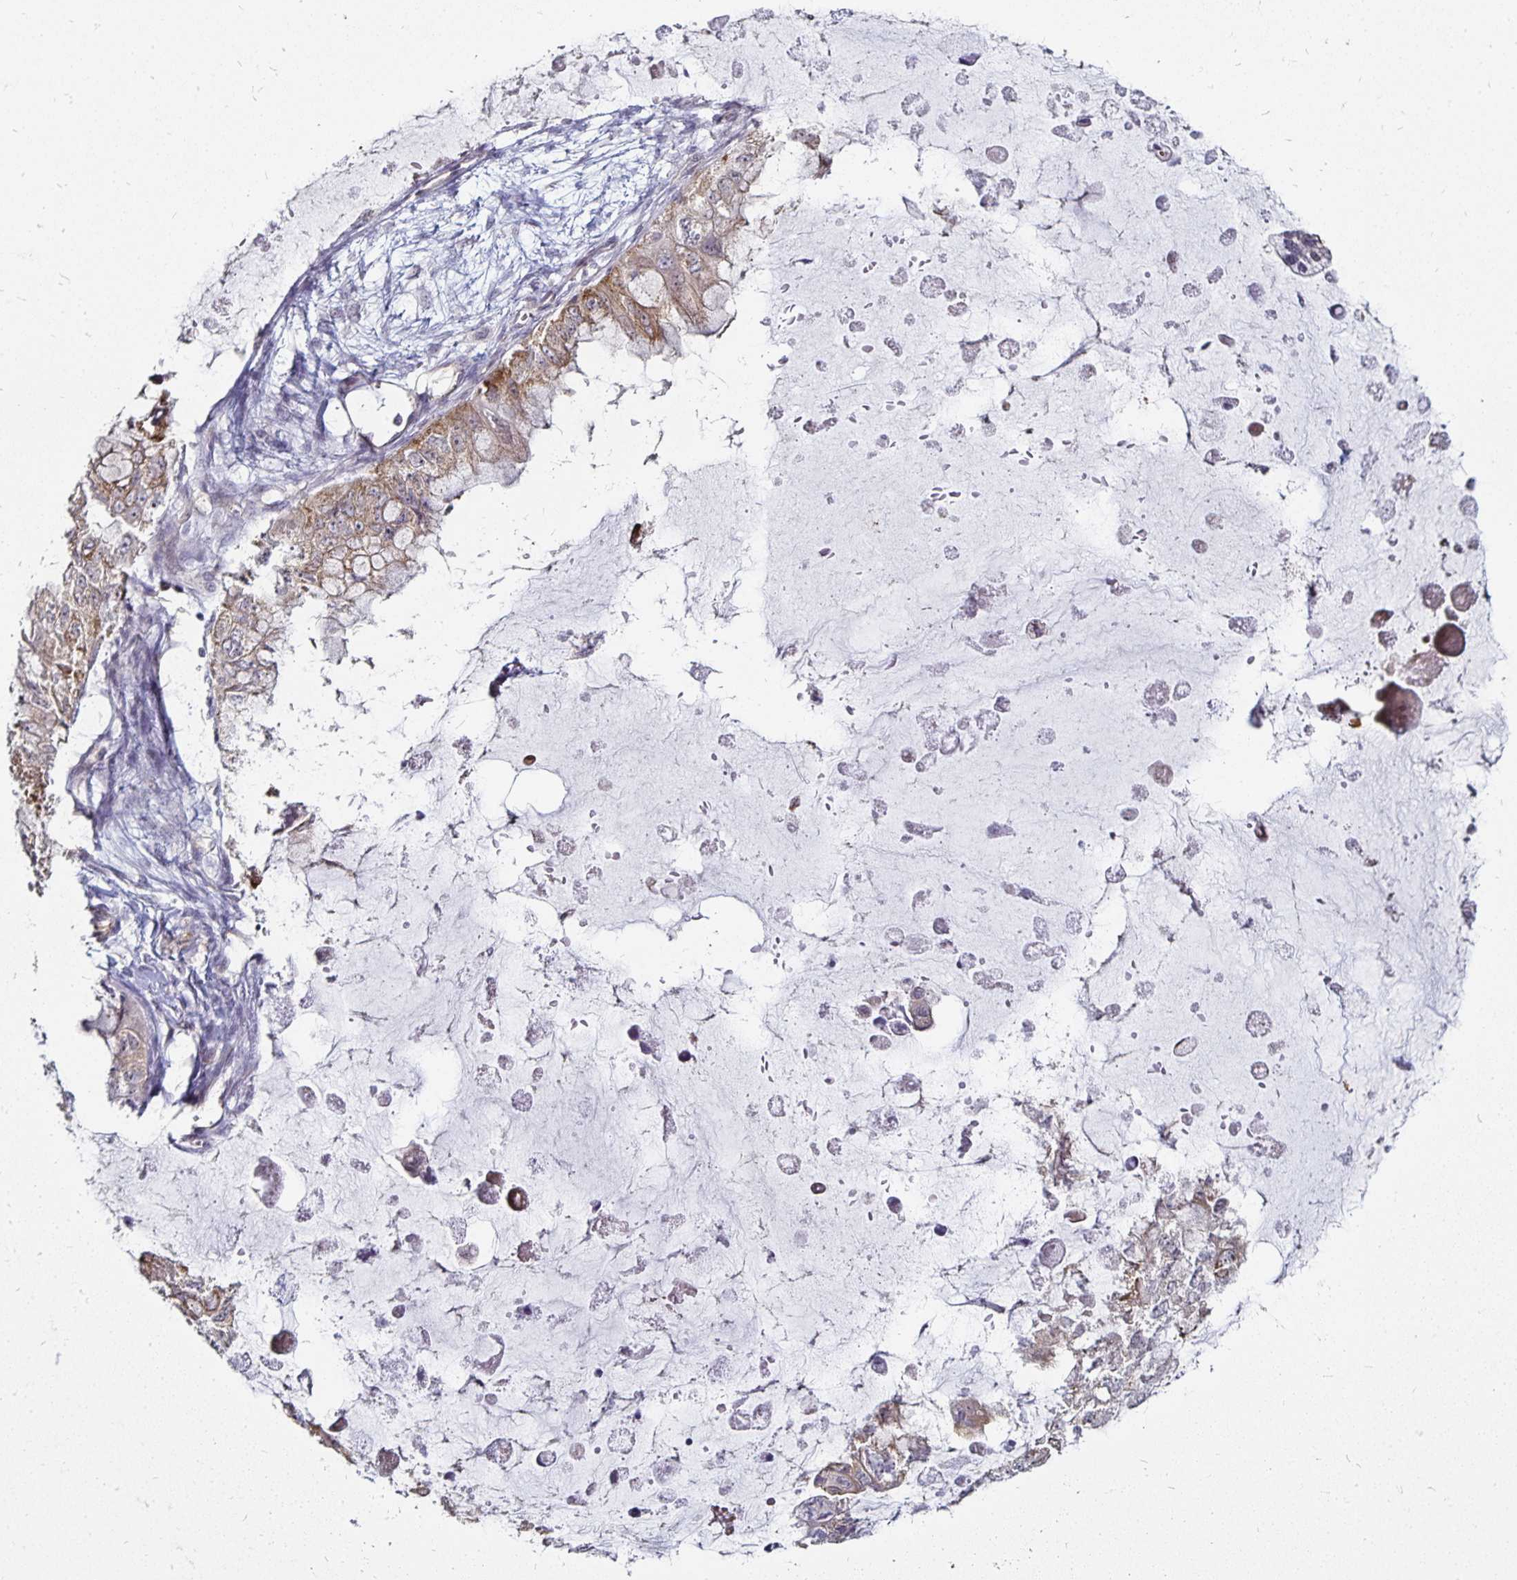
{"staining": {"intensity": "weak", "quantity": "25%-75%", "location": "cytoplasmic/membranous"}, "tissue": "ovarian cancer", "cell_type": "Tumor cells", "image_type": "cancer", "snomed": [{"axis": "morphology", "description": "Cystadenocarcinoma, mucinous, NOS"}, {"axis": "topography", "description": "Ovary"}], "caption": "About 25%-75% of tumor cells in human ovarian cancer exhibit weak cytoplasmic/membranous protein staining as visualized by brown immunohistochemical staining.", "gene": "CYP27A1", "patient": {"sex": "female", "age": 72}}